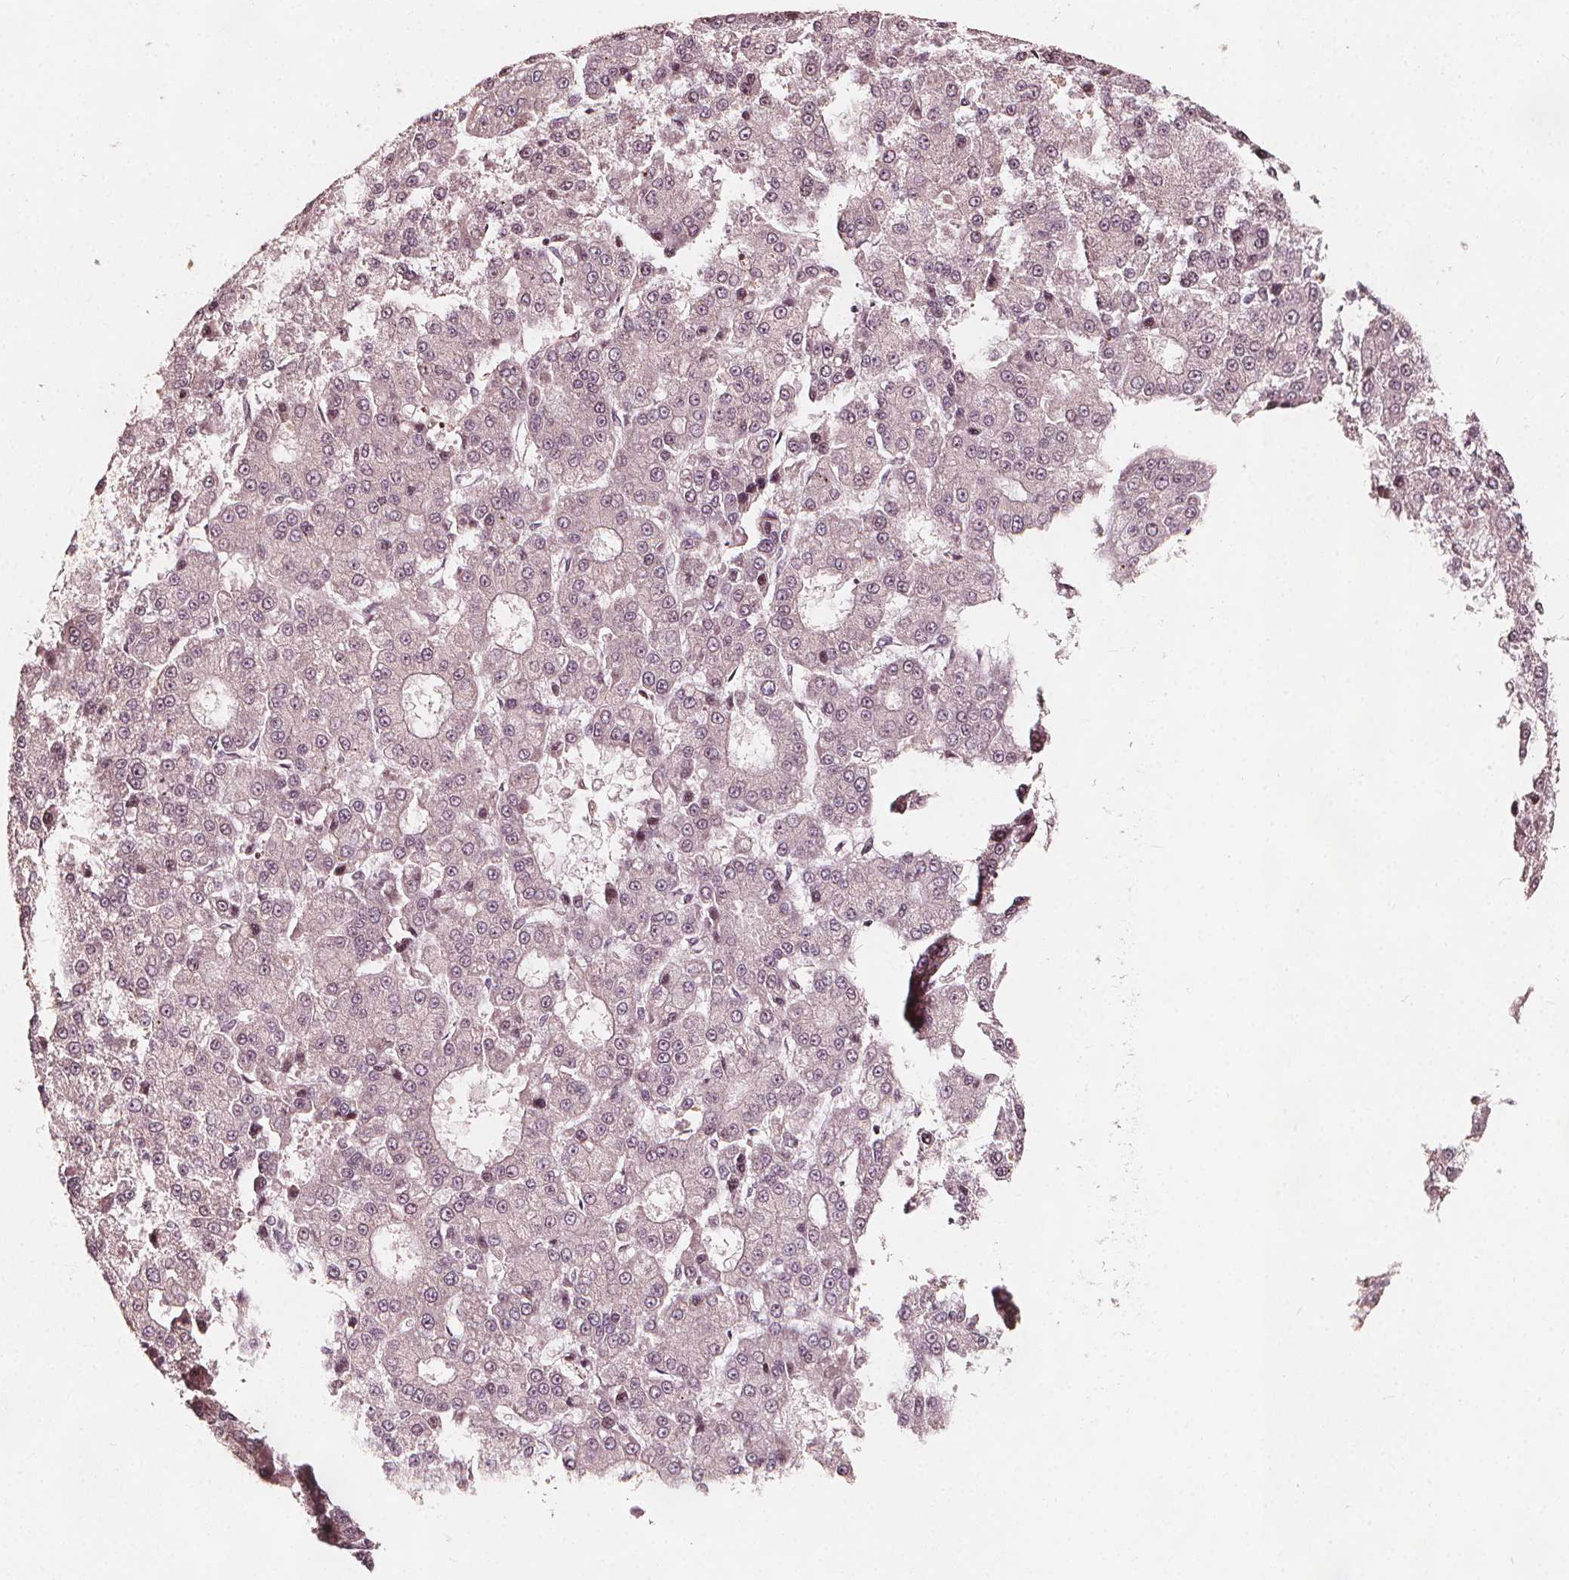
{"staining": {"intensity": "negative", "quantity": "none", "location": "none"}, "tissue": "liver cancer", "cell_type": "Tumor cells", "image_type": "cancer", "snomed": [{"axis": "morphology", "description": "Carcinoma, Hepatocellular, NOS"}, {"axis": "topography", "description": "Liver"}], "caption": "This is an immunohistochemistry histopathology image of human liver cancer. There is no staining in tumor cells.", "gene": "AIP", "patient": {"sex": "male", "age": 70}}